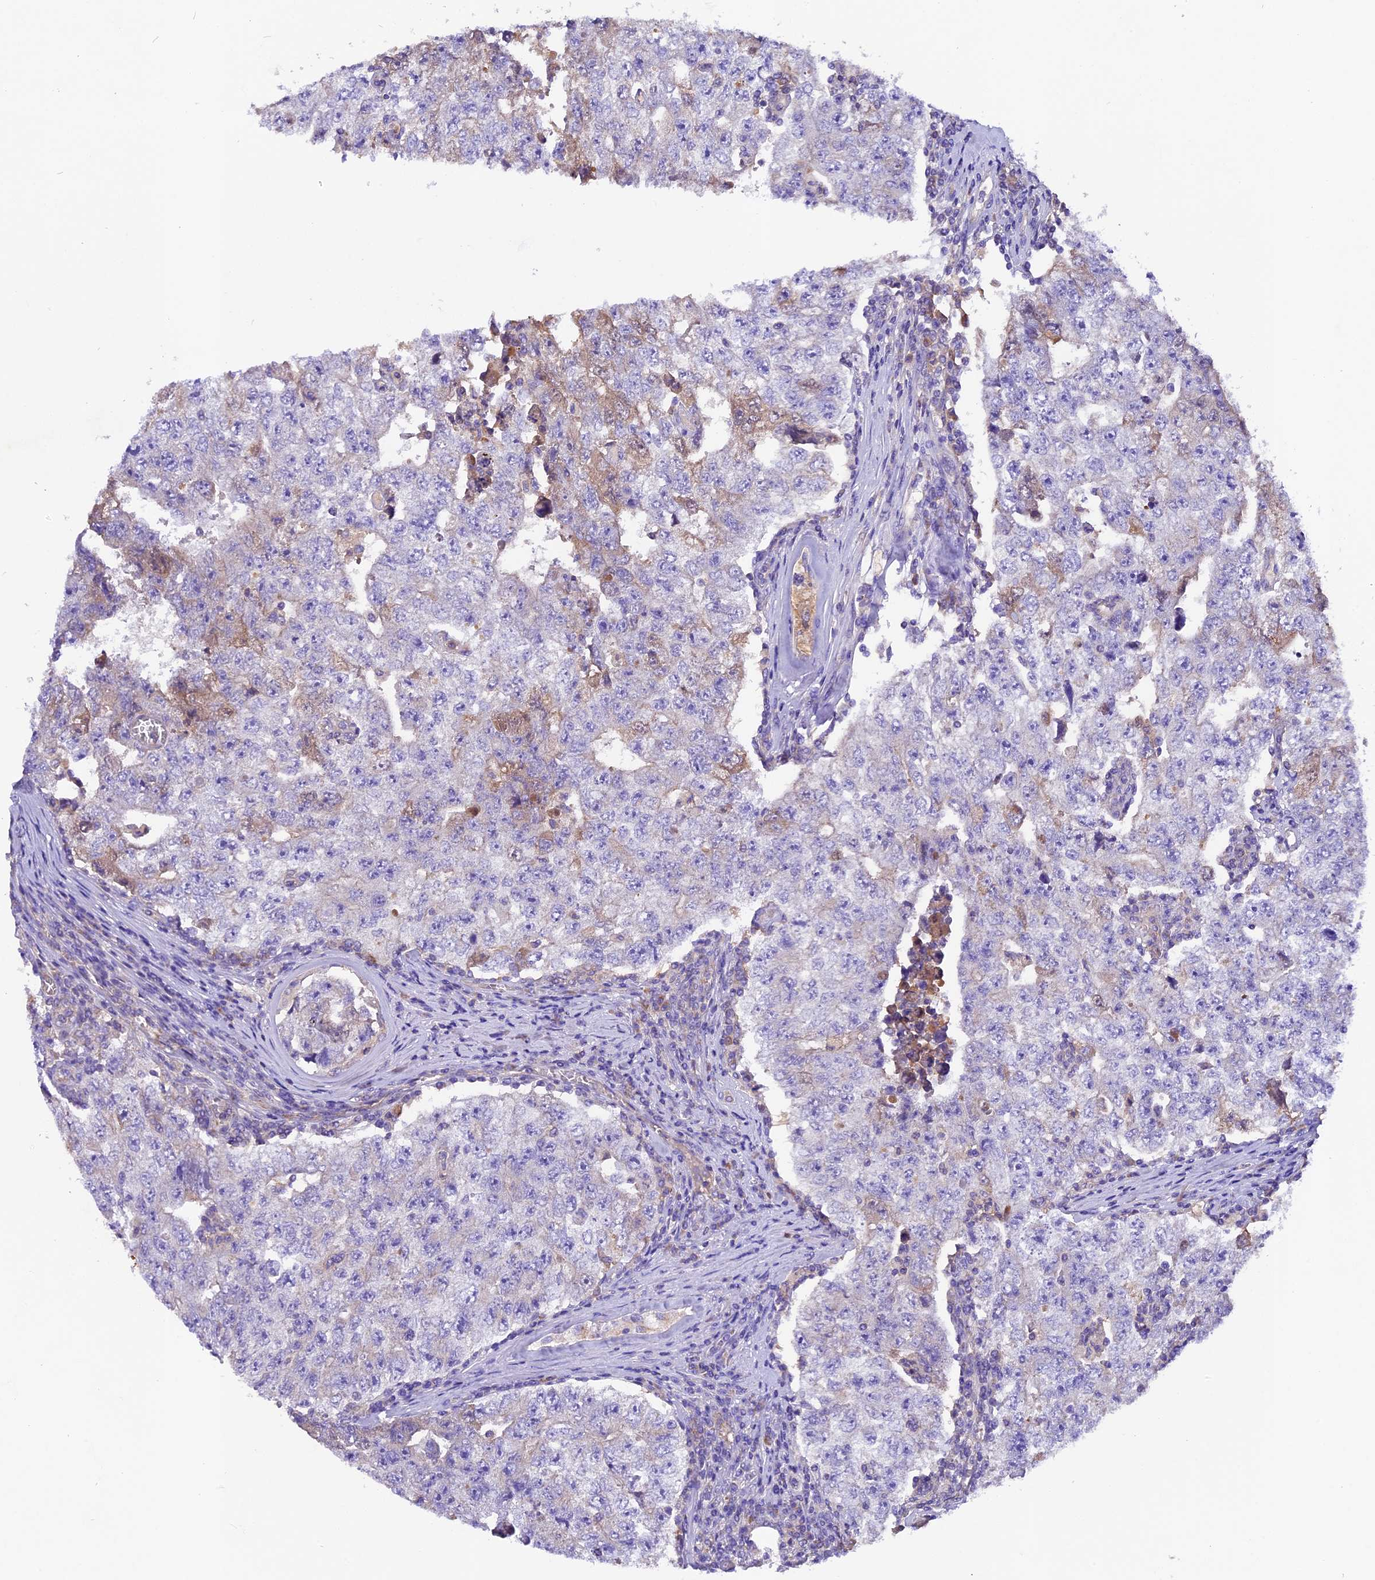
{"staining": {"intensity": "negative", "quantity": "none", "location": "none"}, "tissue": "testis cancer", "cell_type": "Tumor cells", "image_type": "cancer", "snomed": [{"axis": "morphology", "description": "Carcinoma, Embryonal, NOS"}, {"axis": "topography", "description": "Testis"}], "caption": "Protein analysis of testis cancer shows no significant positivity in tumor cells.", "gene": "SIX5", "patient": {"sex": "male", "age": 17}}